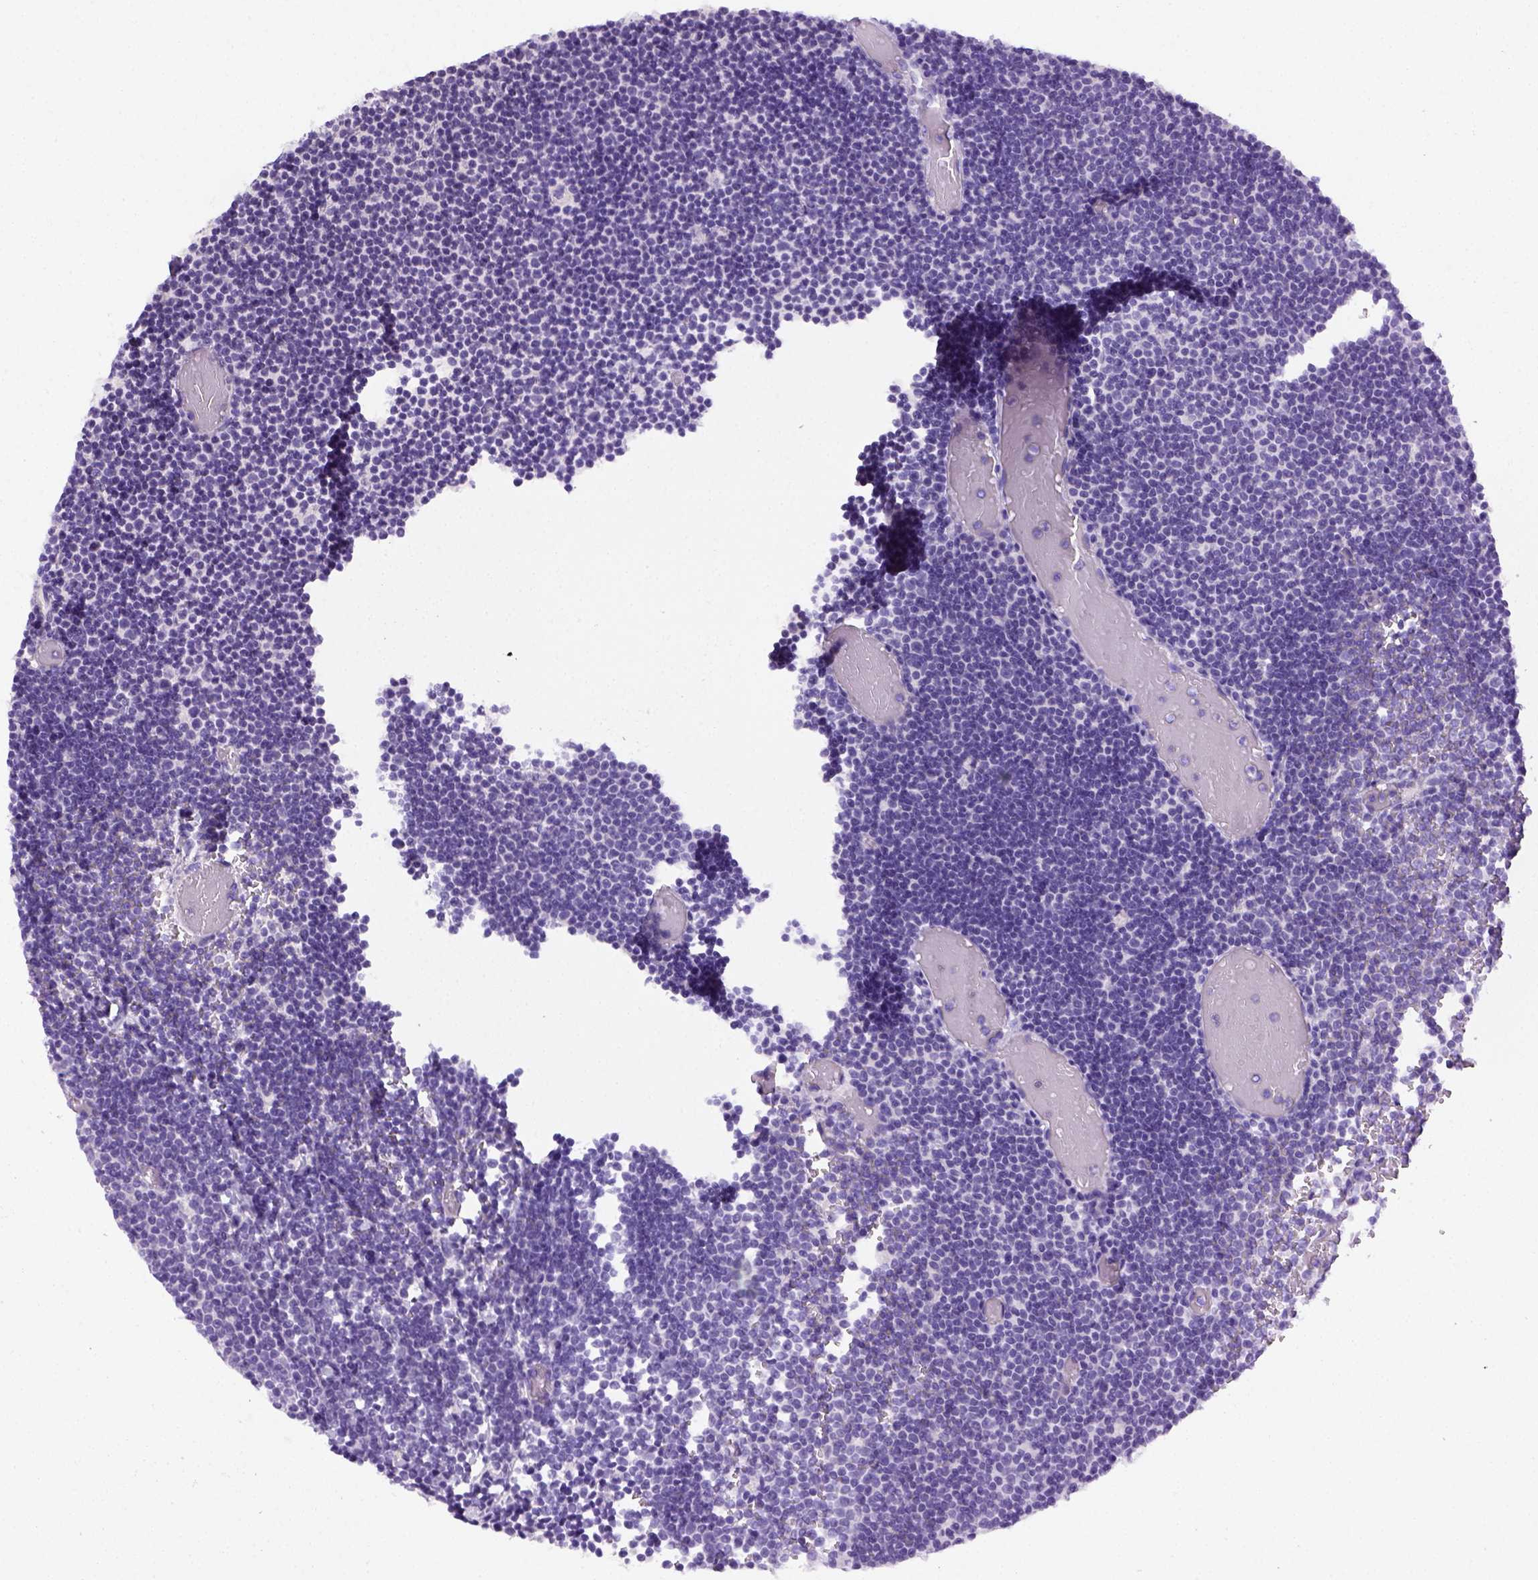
{"staining": {"intensity": "negative", "quantity": "none", "location": "none"}, "tissue": "lymphoma", "cell_type": "Tumor cells", "image_type": "cancer", "snomed": [{"axis": "morphology", "description": "Malignant lymphoma, non-Hodgkin's type, Low grade"}, {"axis": "topography", "description": "Brain"}], "caption": "Photomicrograph shows no significant protein staining in tumor cells of lymphoma.", "gene": "KRT71", "patient": {"sex": "female", "age": 66}}